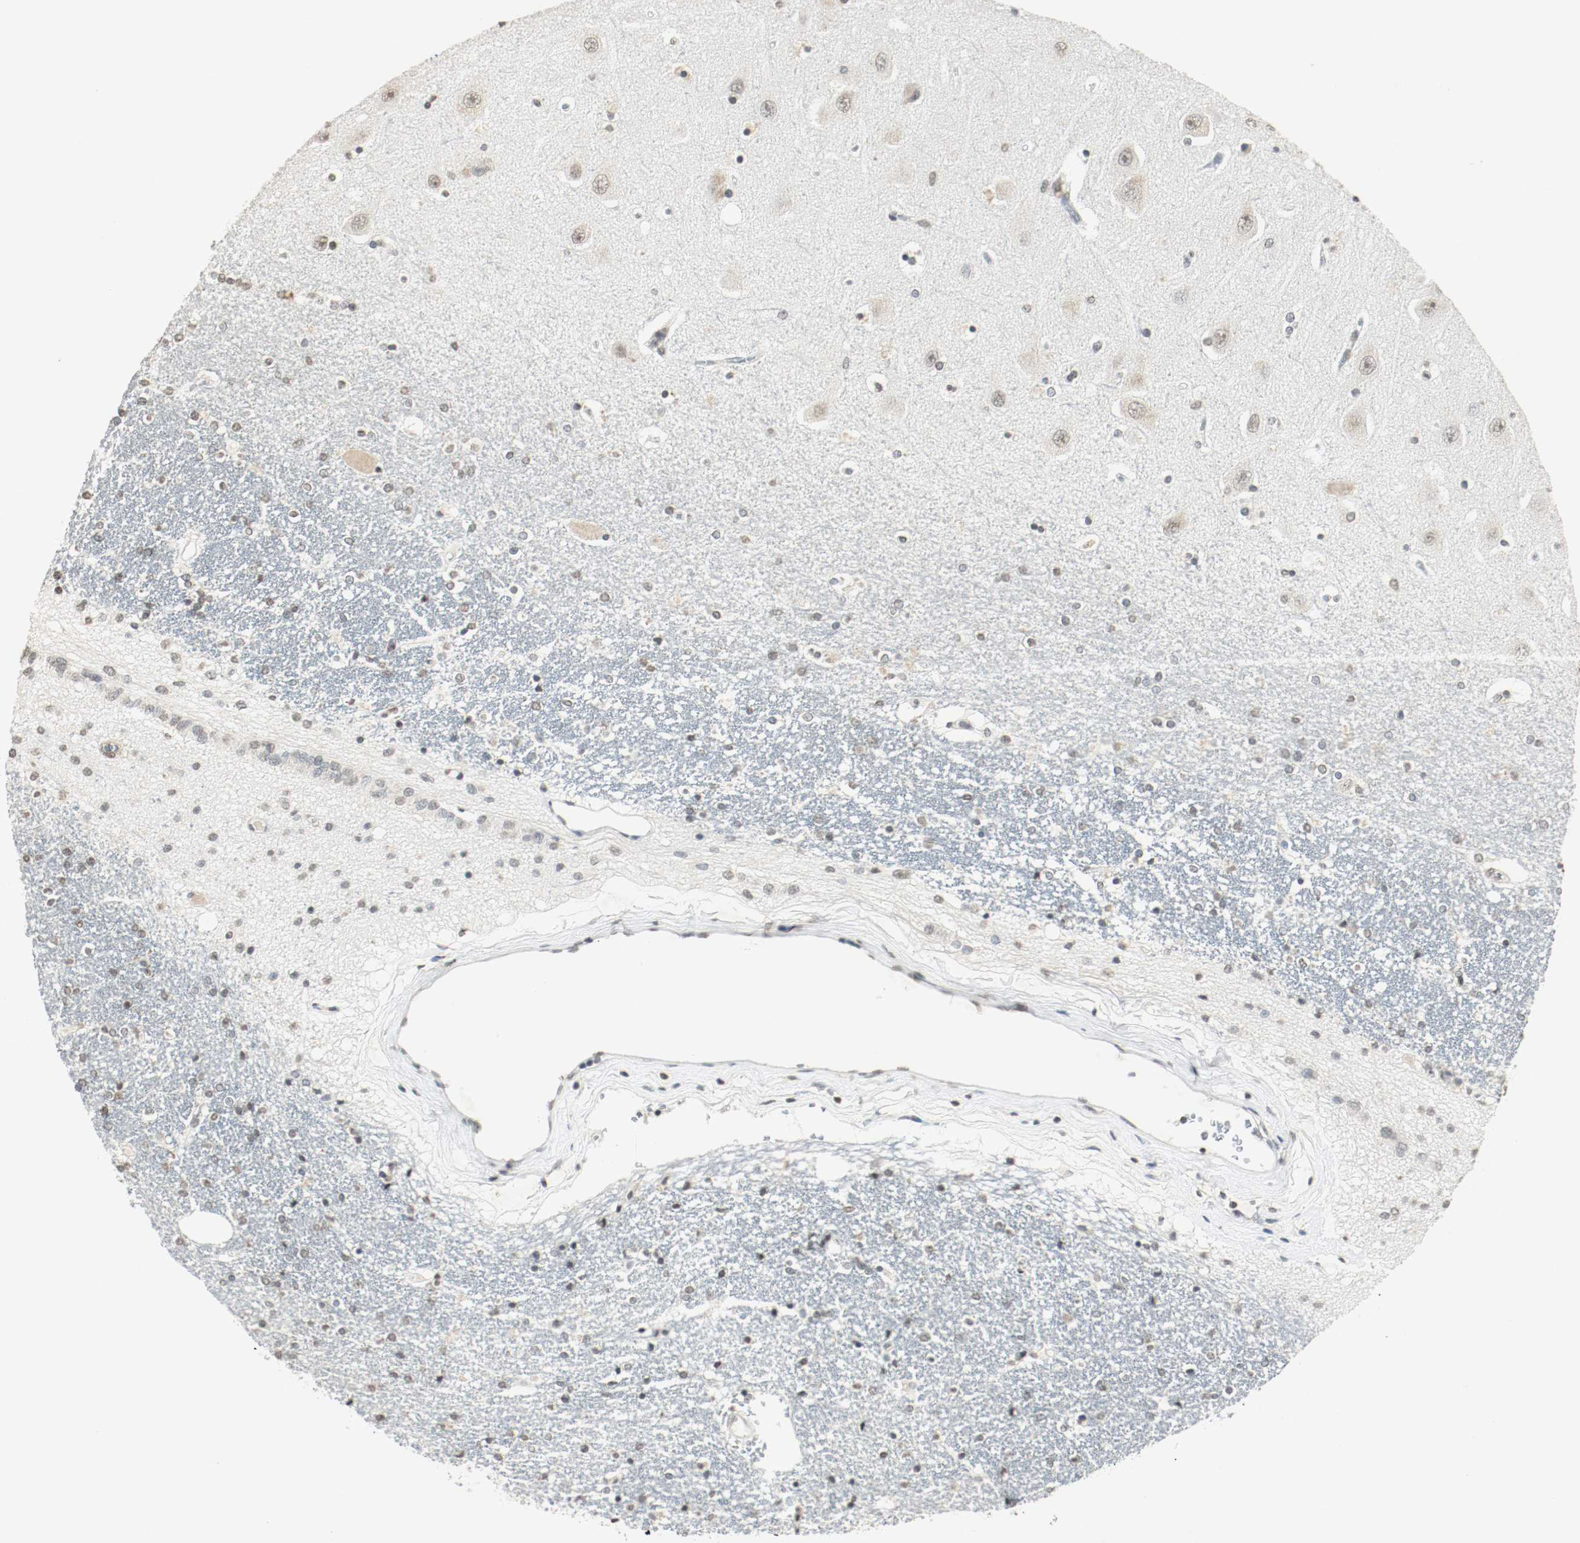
{"staining": {"intensity": "weak", "quantity": ">75%", "location": "nuclear"}, "tissue": "hippocampus", "cell_type": "Glial cells", "image_type": "normal", "snomed": [{"axis": "morphology", "description": "Normal tissue, NOS"}, {"axis": "topography", "description": "Hippocampus"}], "caption": "DAB (3,3'-diaminobenzidine) immunohistochemical staining of normal hippocampus displays weak nuclear protein expression in about >75% of glial cells.", "gene": "DNMT1", "patient": {"sex": "female", "age": 54}}